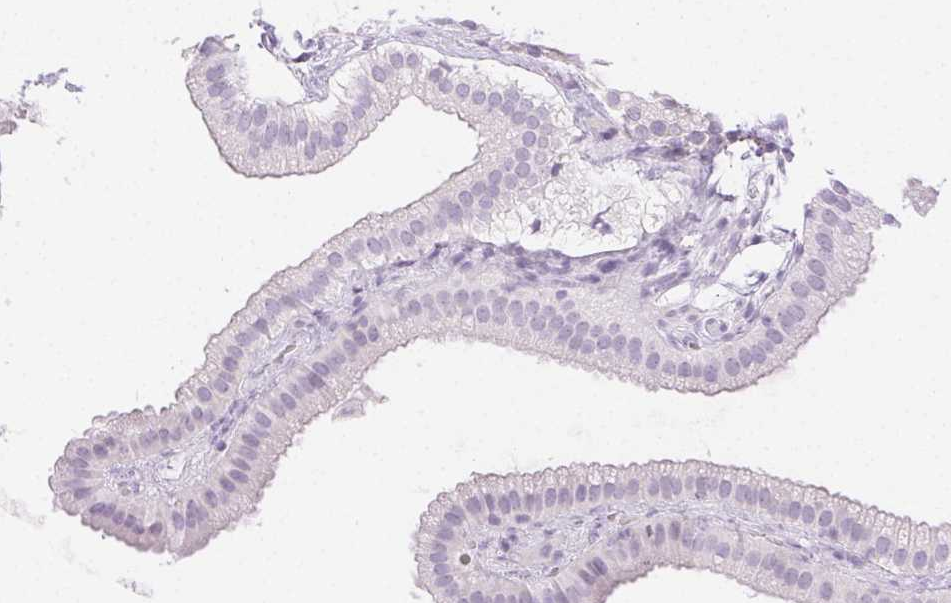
{"staining": {"intensity": "negative", "quantity": "none", "location": "none"}, "tissue": "gallbladder", "cell_type": "Glandular cells", "image_type": "normal", "snomed": [{"axis": "morphology", "description": "Normal tissue, NOS"}, {"axis": "topography", "description": "Gallbladder"}], "caption": "An IHC micrograph of normal gallbladder is shown. There is no staining in glandular cells of gallbladder.", "gene": "SPACA4", "patient": {"sex": "female", "age": 63}}